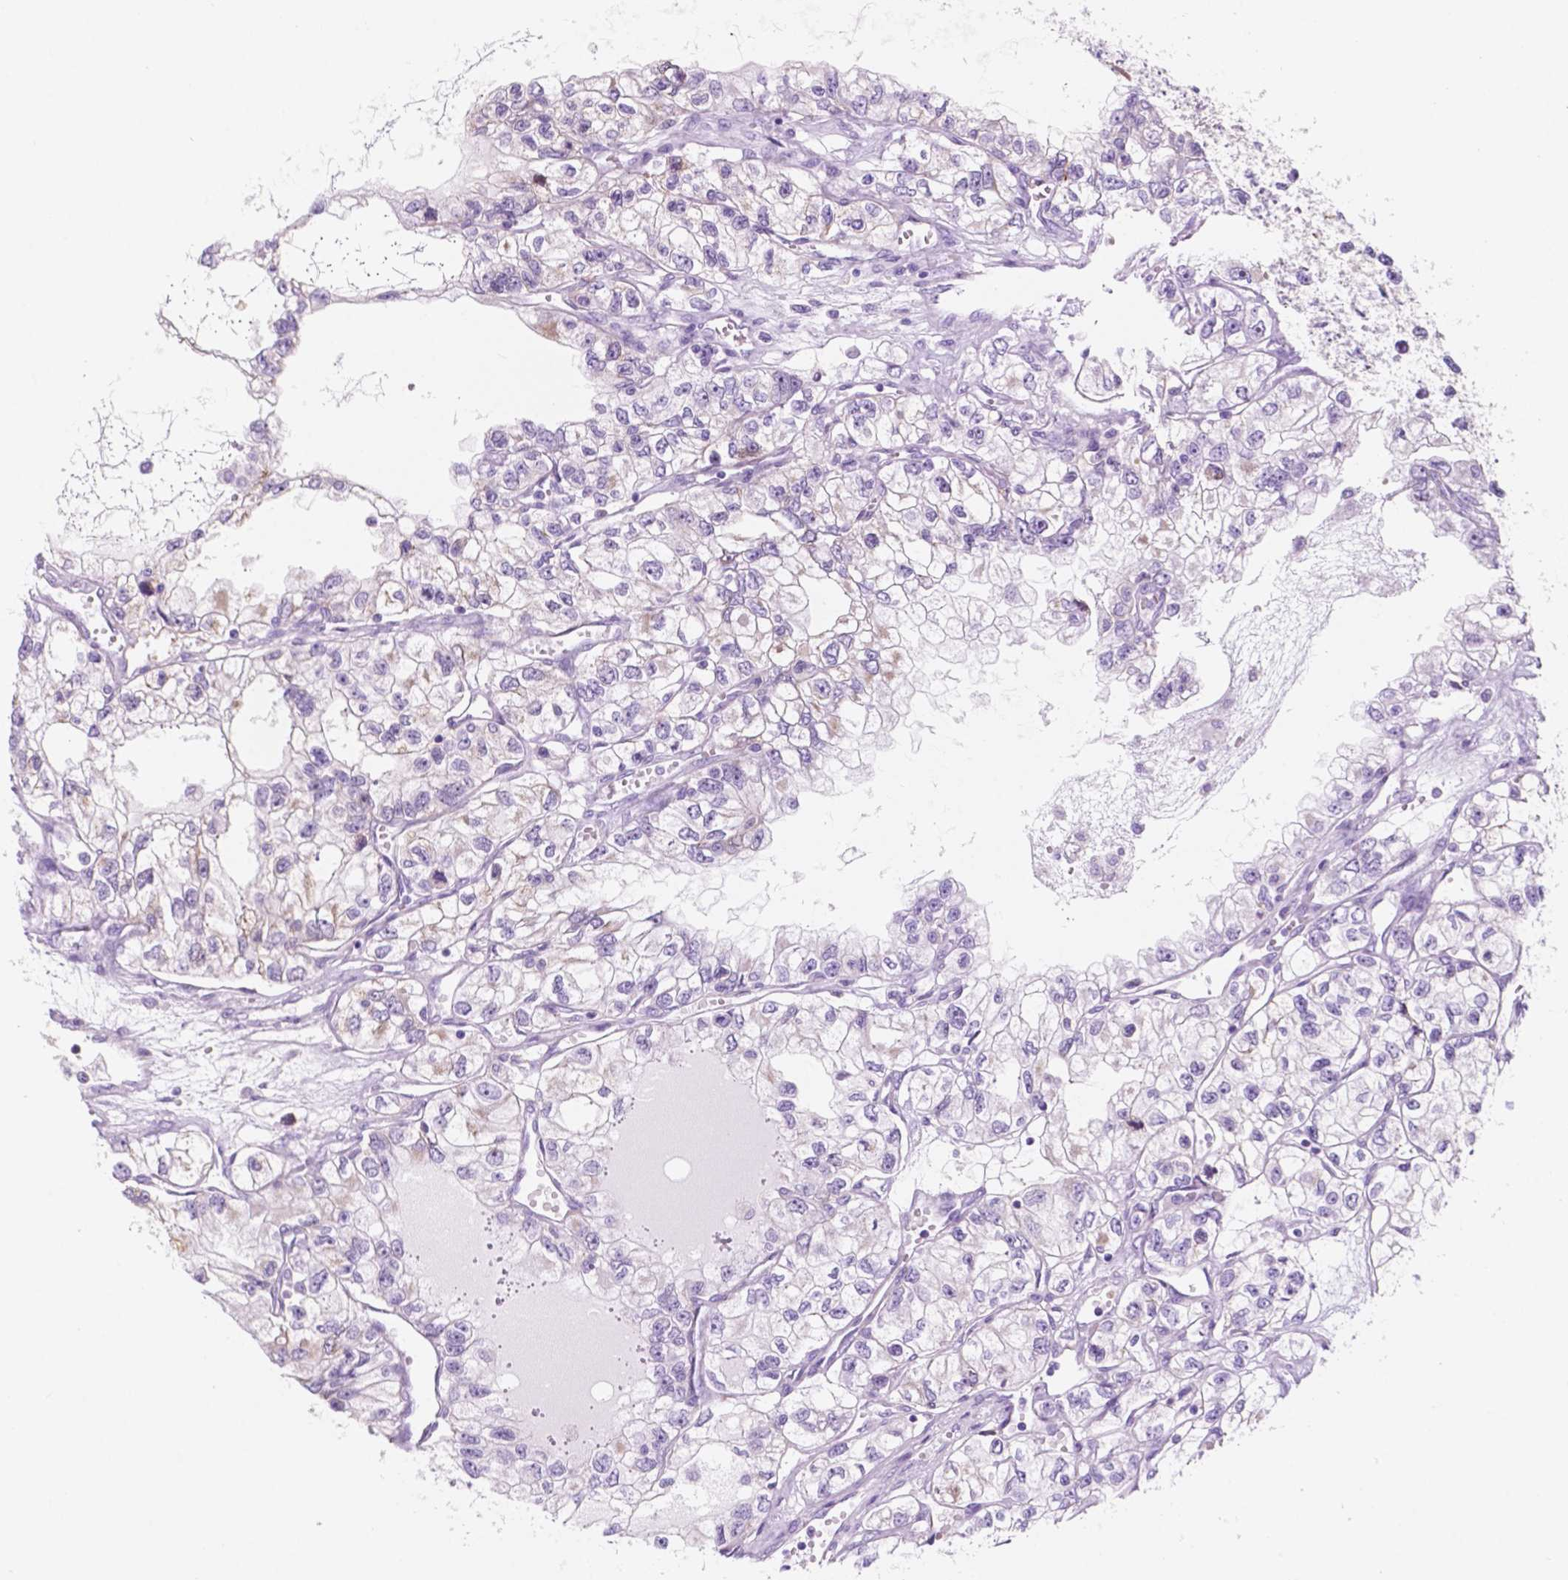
{"staining": {"intensity": "negative", "quantity": "none", "location": "none"}, "tissue": "renal cancer", "cell_type": "Tumor cells", "image_type": "cancer", "snomed": [{"axis": "morphology", "description": "Adenocarcinoma, NOS"}, {"axis": "topography", "description": "Kidney"}], "caption": "A high-resolution histopathology image shows immunohistochemistry (IHC) staining of renal adenocarcinoma, which shows no significant staining in tumor cells.", "gene": "CUZD1", "patient": {"sex": "female", "age": 59}}